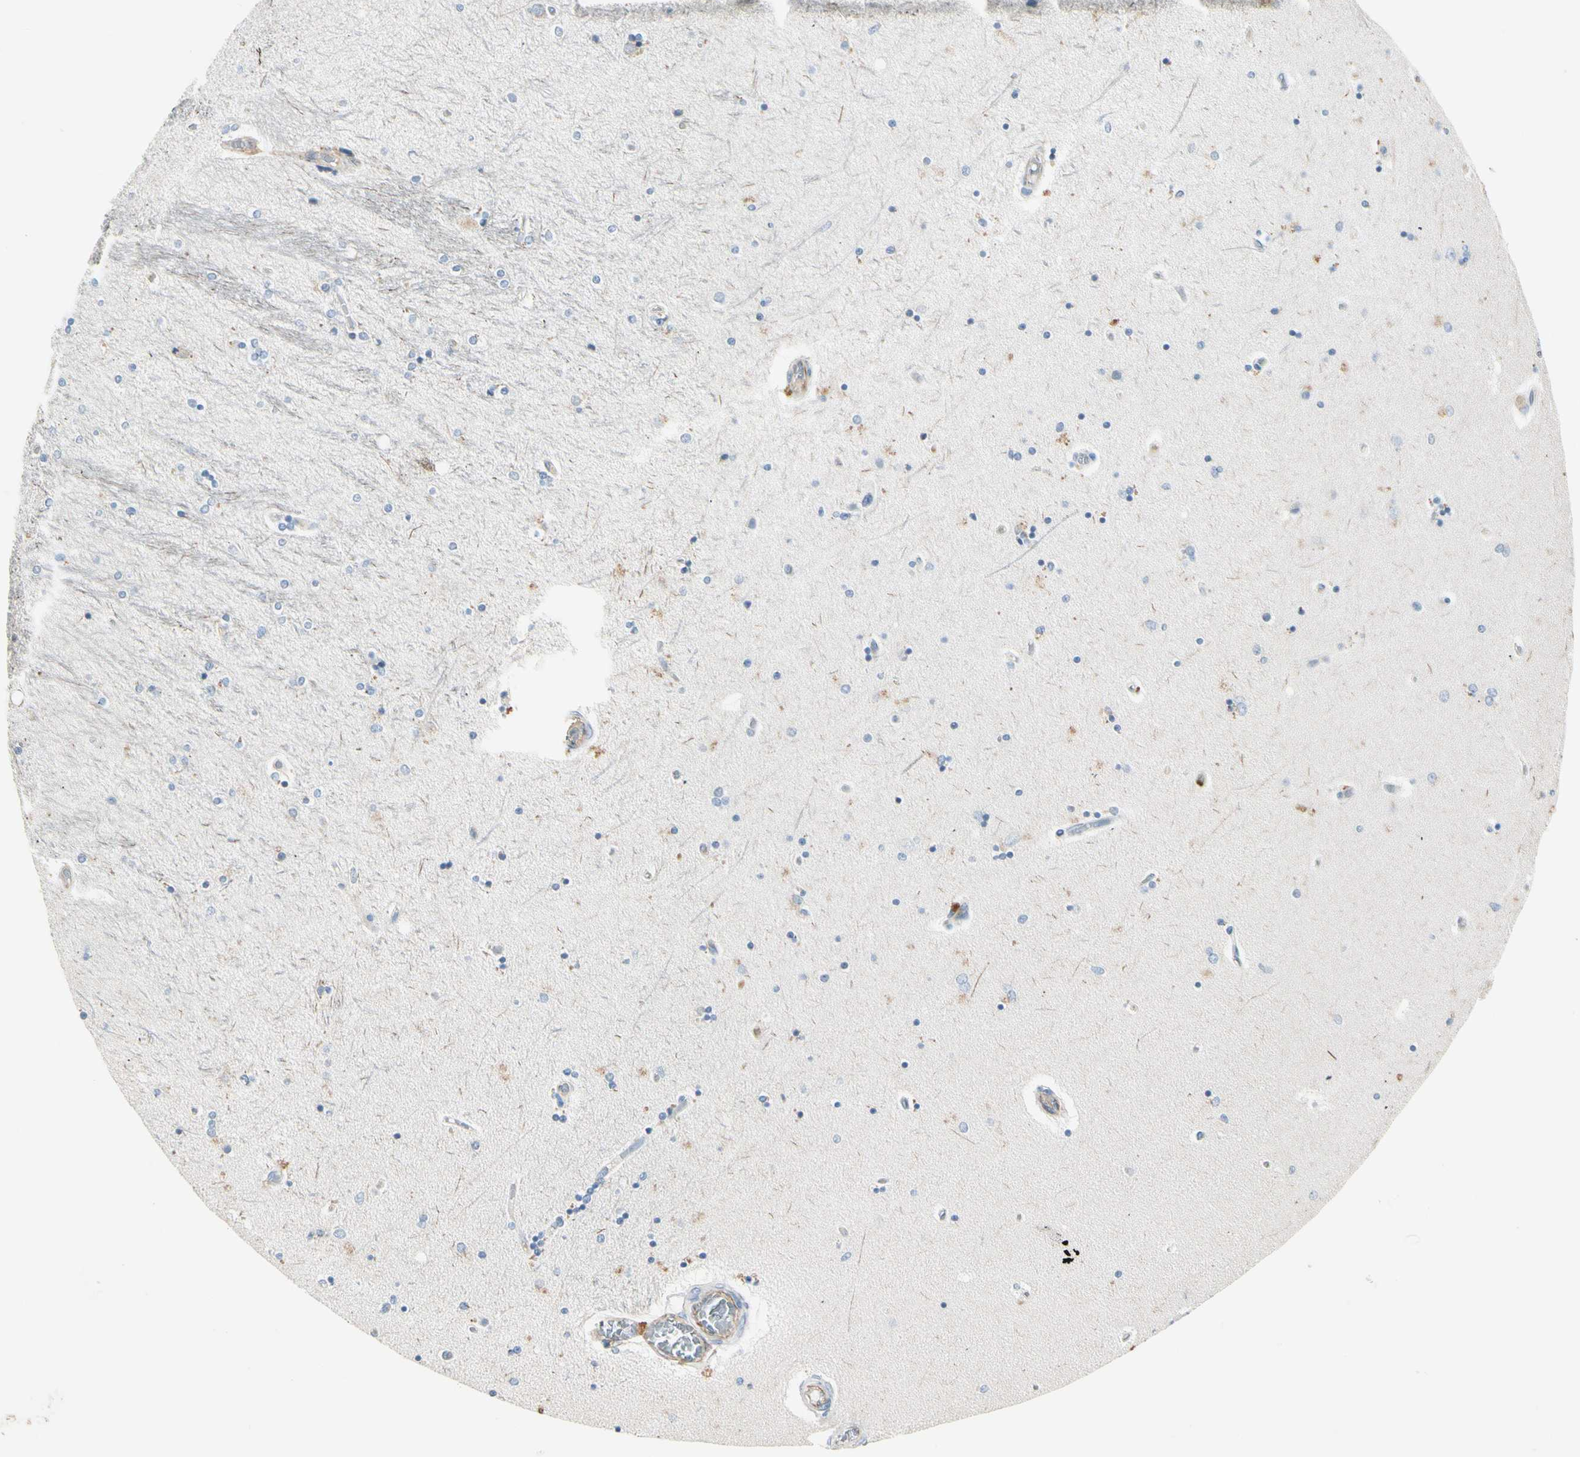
{"staining": {"intensity": "negative", "quantity": "none", "location": "none"}, "tissue": "hippocampus", "cell_type": "Glial cells", "image_type": "normal", "snomed": [{"axis": "morphology", "description": "Normal tissue, NOS"}, {"axis": "topography", "description": "Hippocampus"}], "caption": "This is an immunohistochemistry (IHC) photomicrograph of benign human hippocampus. There is no positivity in glial cells.", "gene": "CD93", "patient": {"sex": "female", "age": 54}}